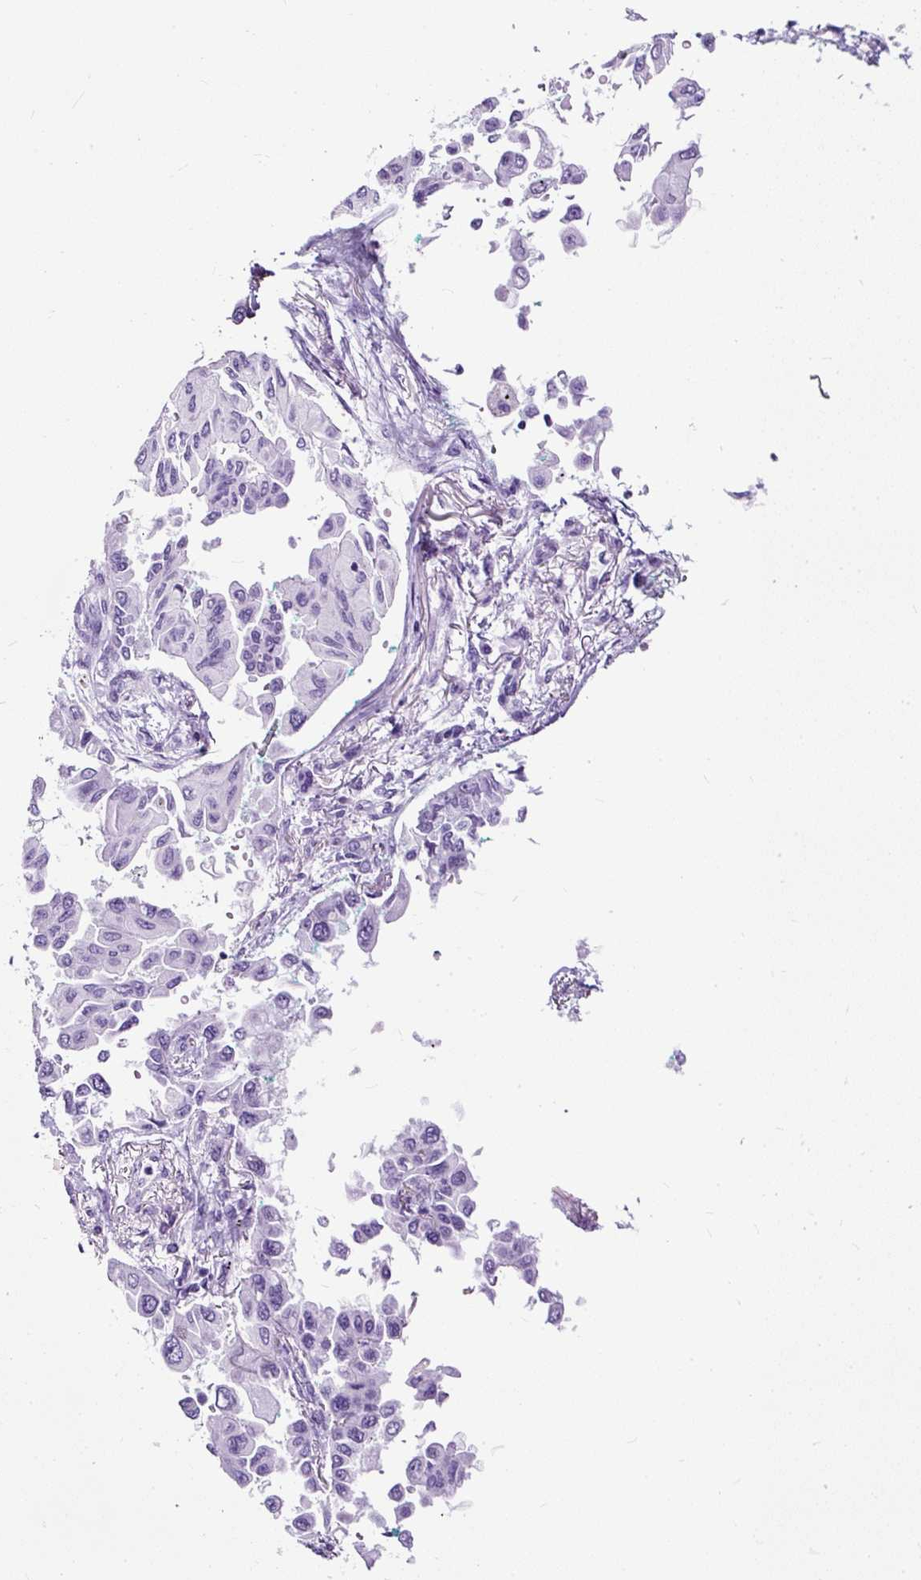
{"staining": {"intensity": "negative", "quantity": "none", "location": "none"}, "tissue": "lung cancer", "cell_type": "Tumor cells", "image_type": "cancer", "snomed": [{"axis": "morphology", "description": "Adenocarcinoma, NOS"}, {"axis": "topography", "description": "Lung"}], "caption": "Immunohistochemistry micrograph of neoplastic tissue: lung cancer stained with DAB demonstrates no significant protein staining in tumor cells. The staining was performed using DAB to visualize the protein expression in brown, while the nuclei were stained in blue with hematoxylin (Magnification: 20x).", "gene": "NTS", "patient": {"sex": "female", "age": 67}}